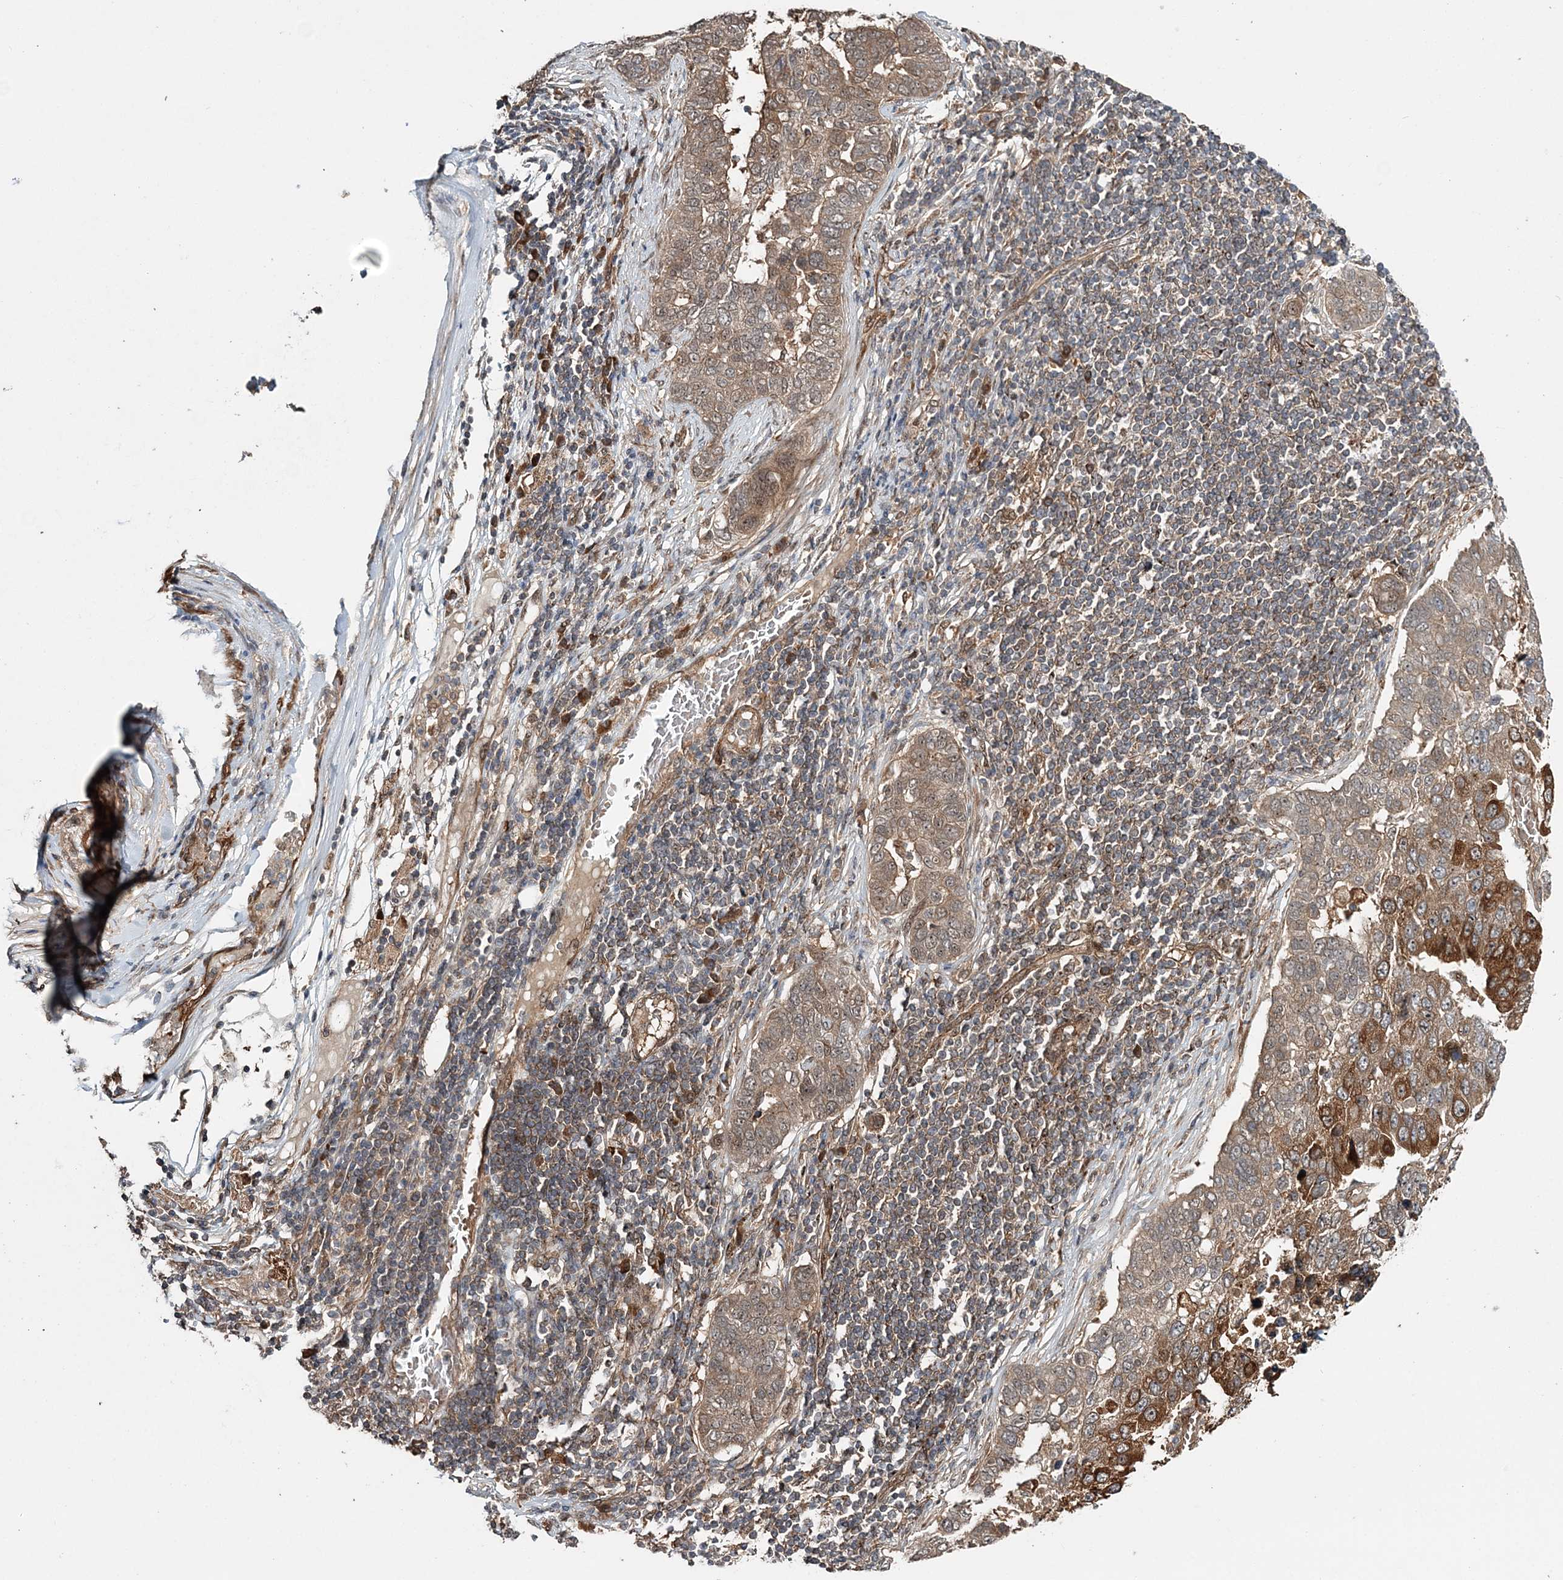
{"staining": {"intensity": "moderate", "quantity": "<25%", "location": "cytoplasmic/membranous"}, "tissue": "pancreatic cancer", "cell_type": "Tumor cells", "image_type": "cancer", "snomed": [{"axis": "morphology", "description": "Adenocarcinoma, NOS"}, {"axis": "topography", "description": "Pancreas"}], "caption": "Human pancreatic cancer stained with a brown dye displays moderate cytoplasmic/membranous positive expression in approximately <25% of tumor cells.", "gene": "UBTD2", "patient": {"sex": "female", "age": 61}}